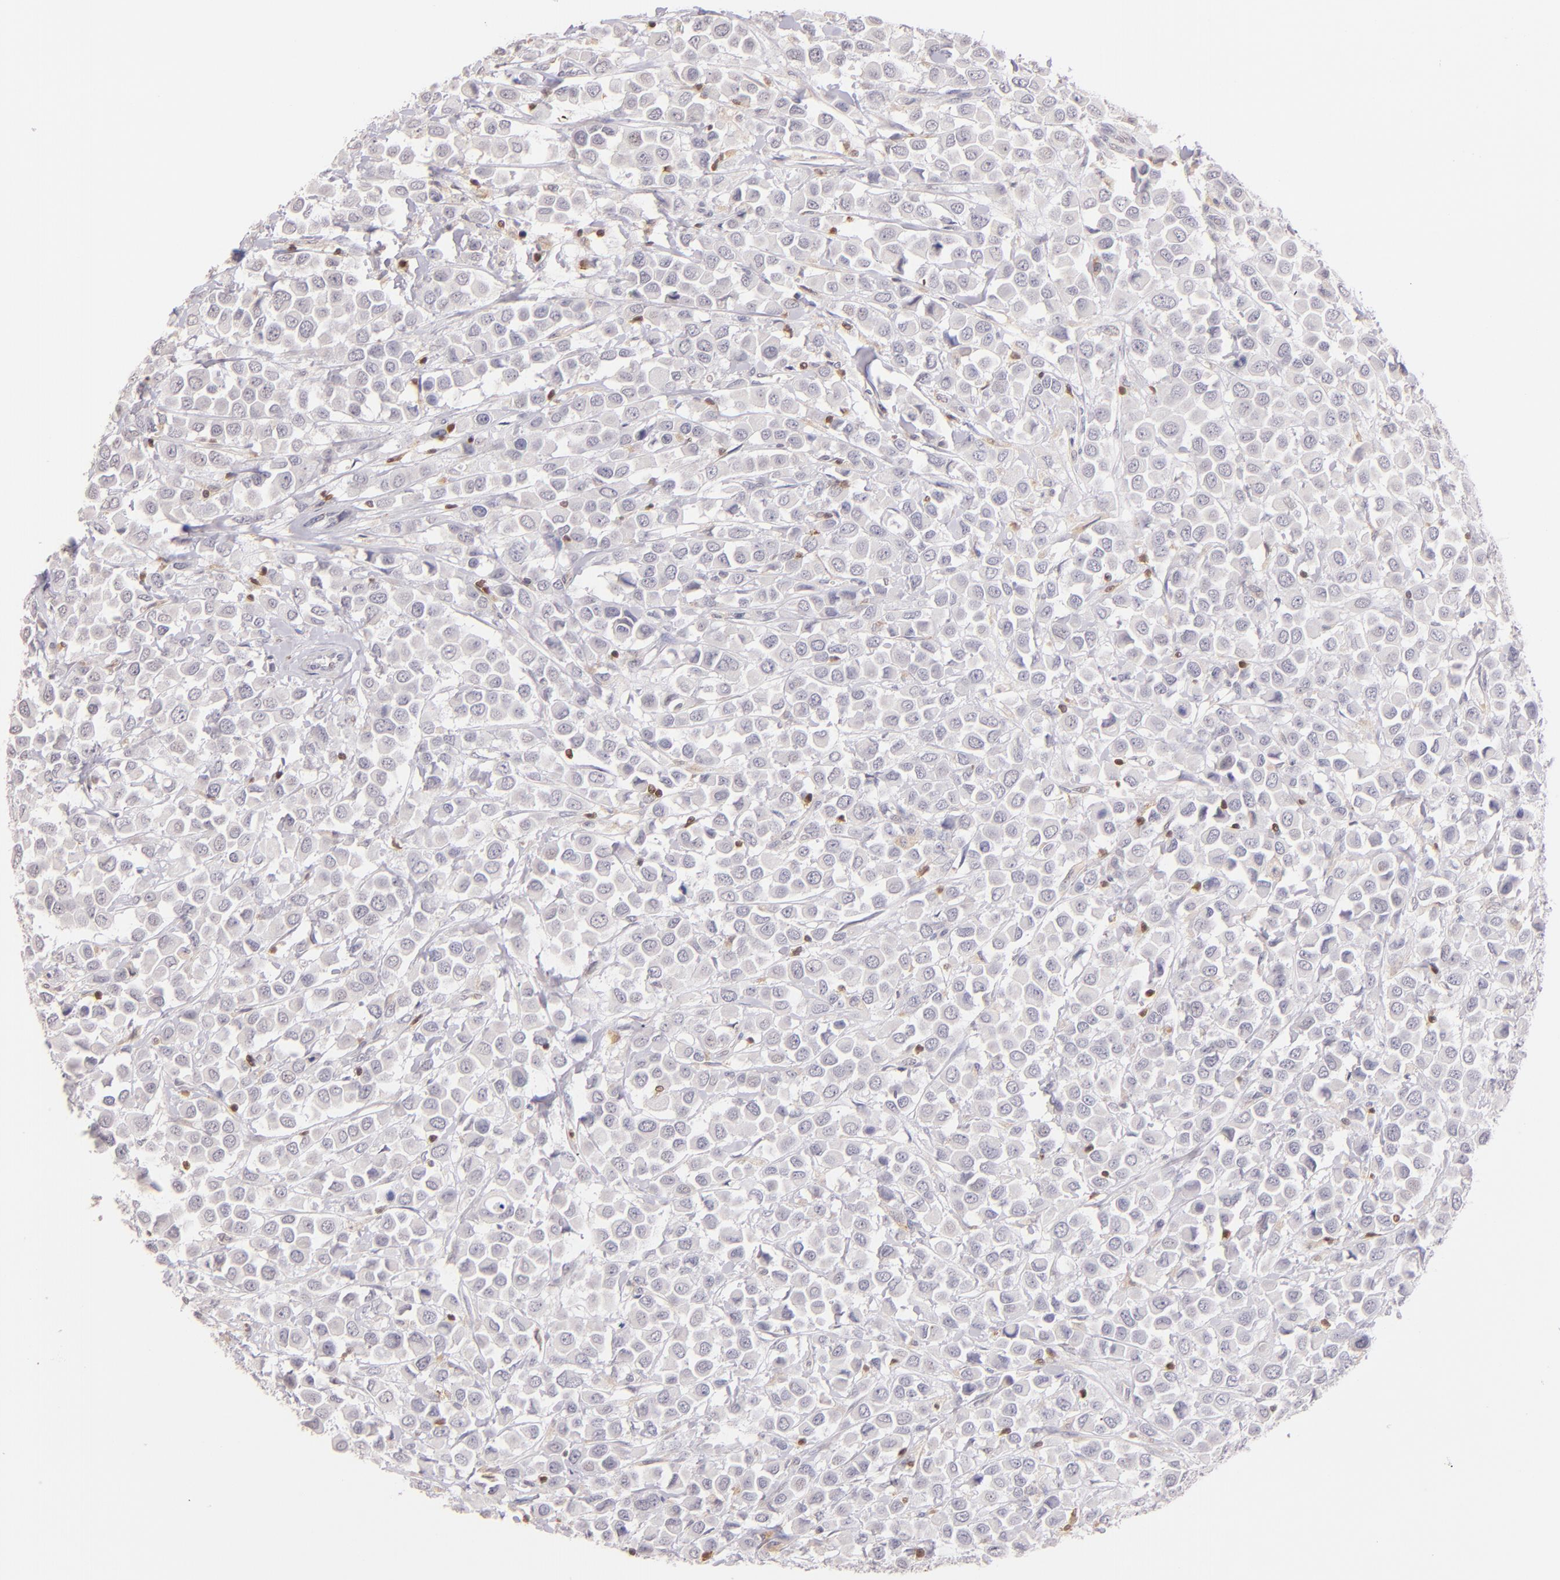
{"staining": {"intensity": "negative", "quantity": "none", "location": "none"}, "tissue": "breast cancer", "cell_type": "Tumor cells", "image_type": "cancer", "snomed": [{"axis": "morphology", "description": "Duct carcinoma"}, {"axis": "topography", "description": "Breast"}], "caption": "Infiltrating ductal carcinoma (breast) was stained to show a protein in brown. There is no significant staining in tumor cells.", "gene": "ZAP70", "patient": {"sex": "female", "age": 61}}